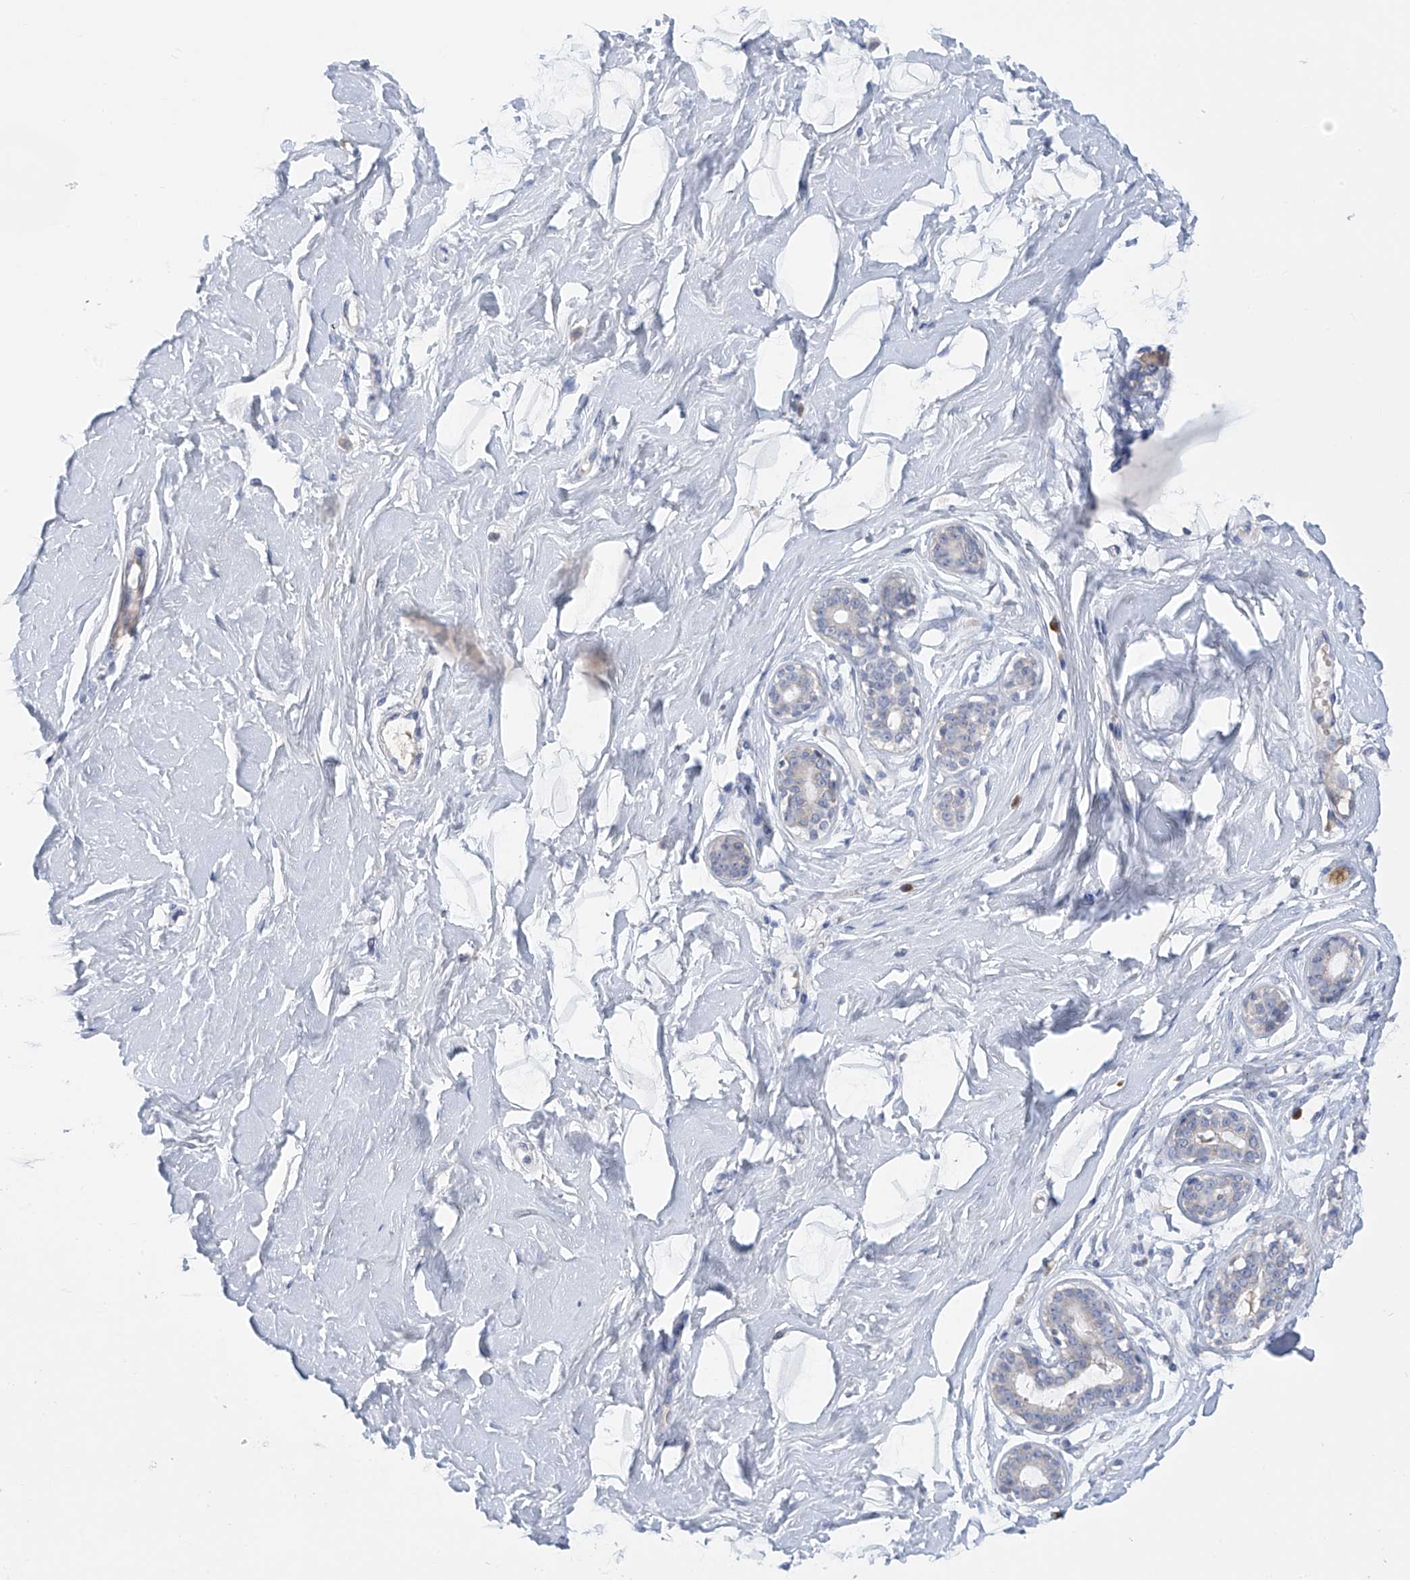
{"staining": {"intensity": "negative", "quantity": "none", "location": "none"}, "tissue": "breast", "cell_type": "Adipocytes", "image_type": "normal", "snomed": [{"axis": "morphology", "description": "Normal tissue, NOS"}, {"axis": "morphology", "description": "Adenoma, NOS"}, {"axis": "topography", "description": "Breast"}], "caption": "A photomicrograph of breast stained for a protein reveals no brown staining in adipocytes.", "gene": "SLCO4A1", "patient": {"sex": "female", "age": 23}}